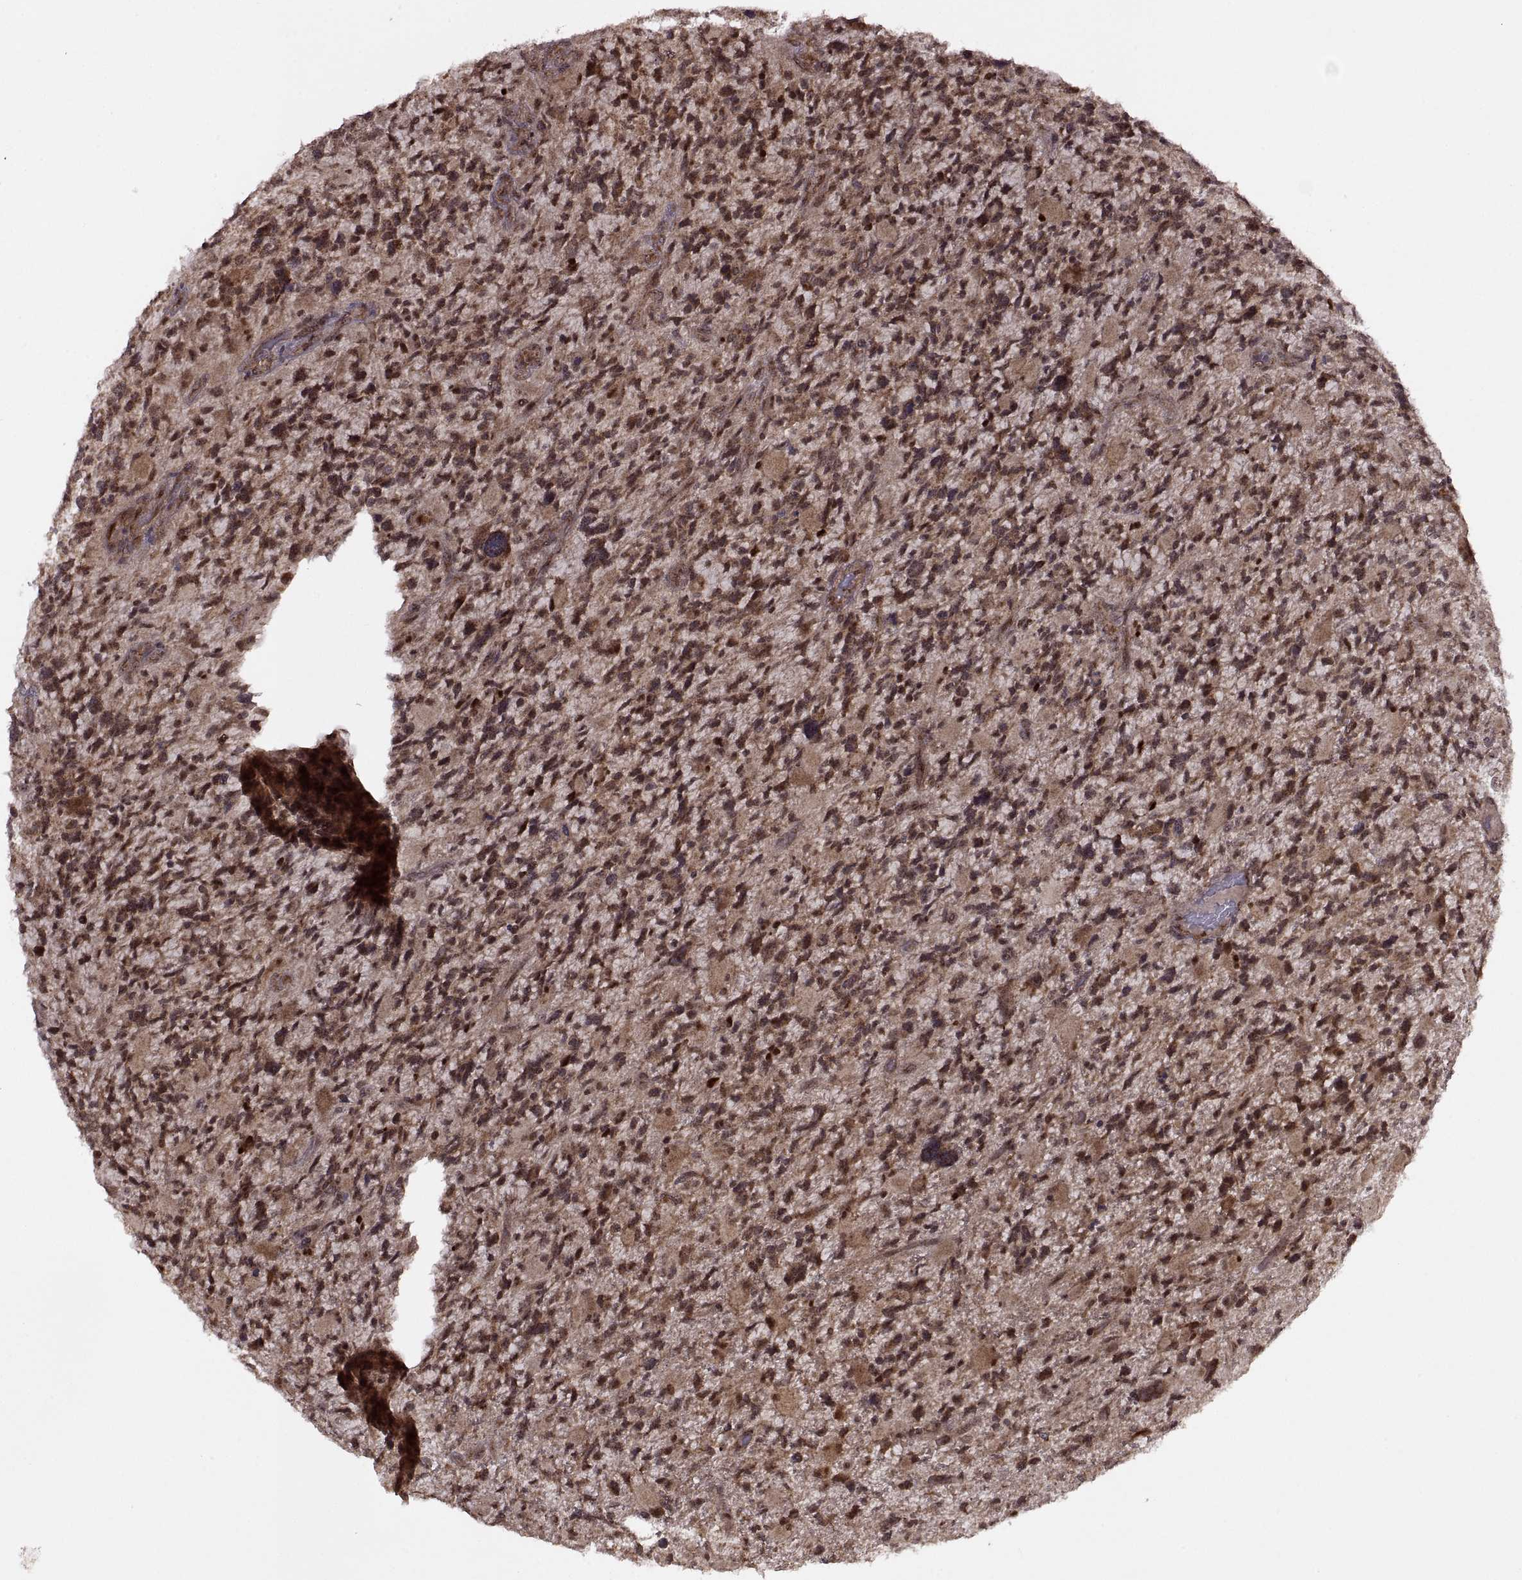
{"staining": {"intensity": "moderate", "quantity": ">75%", "location": "cytoplasmic/membranous,nuclear"}, "tissue": "glioma", "cell_type": "Tumor cells", "image_type": "cancer", "snomed": [{"axis": "morphology", "description": "Glioma, malignant, High grade"}, {"axis": "topography", "description": "Brain"}], "caption": "Human glioma stained for a protein (brown) exhibits moderate cytoplasmic/membranous and nuclear positive positivity in approximately >75% of tumor cells.", "gene": "PTOV1", "patient": {"sex": "female", "age": 71}}